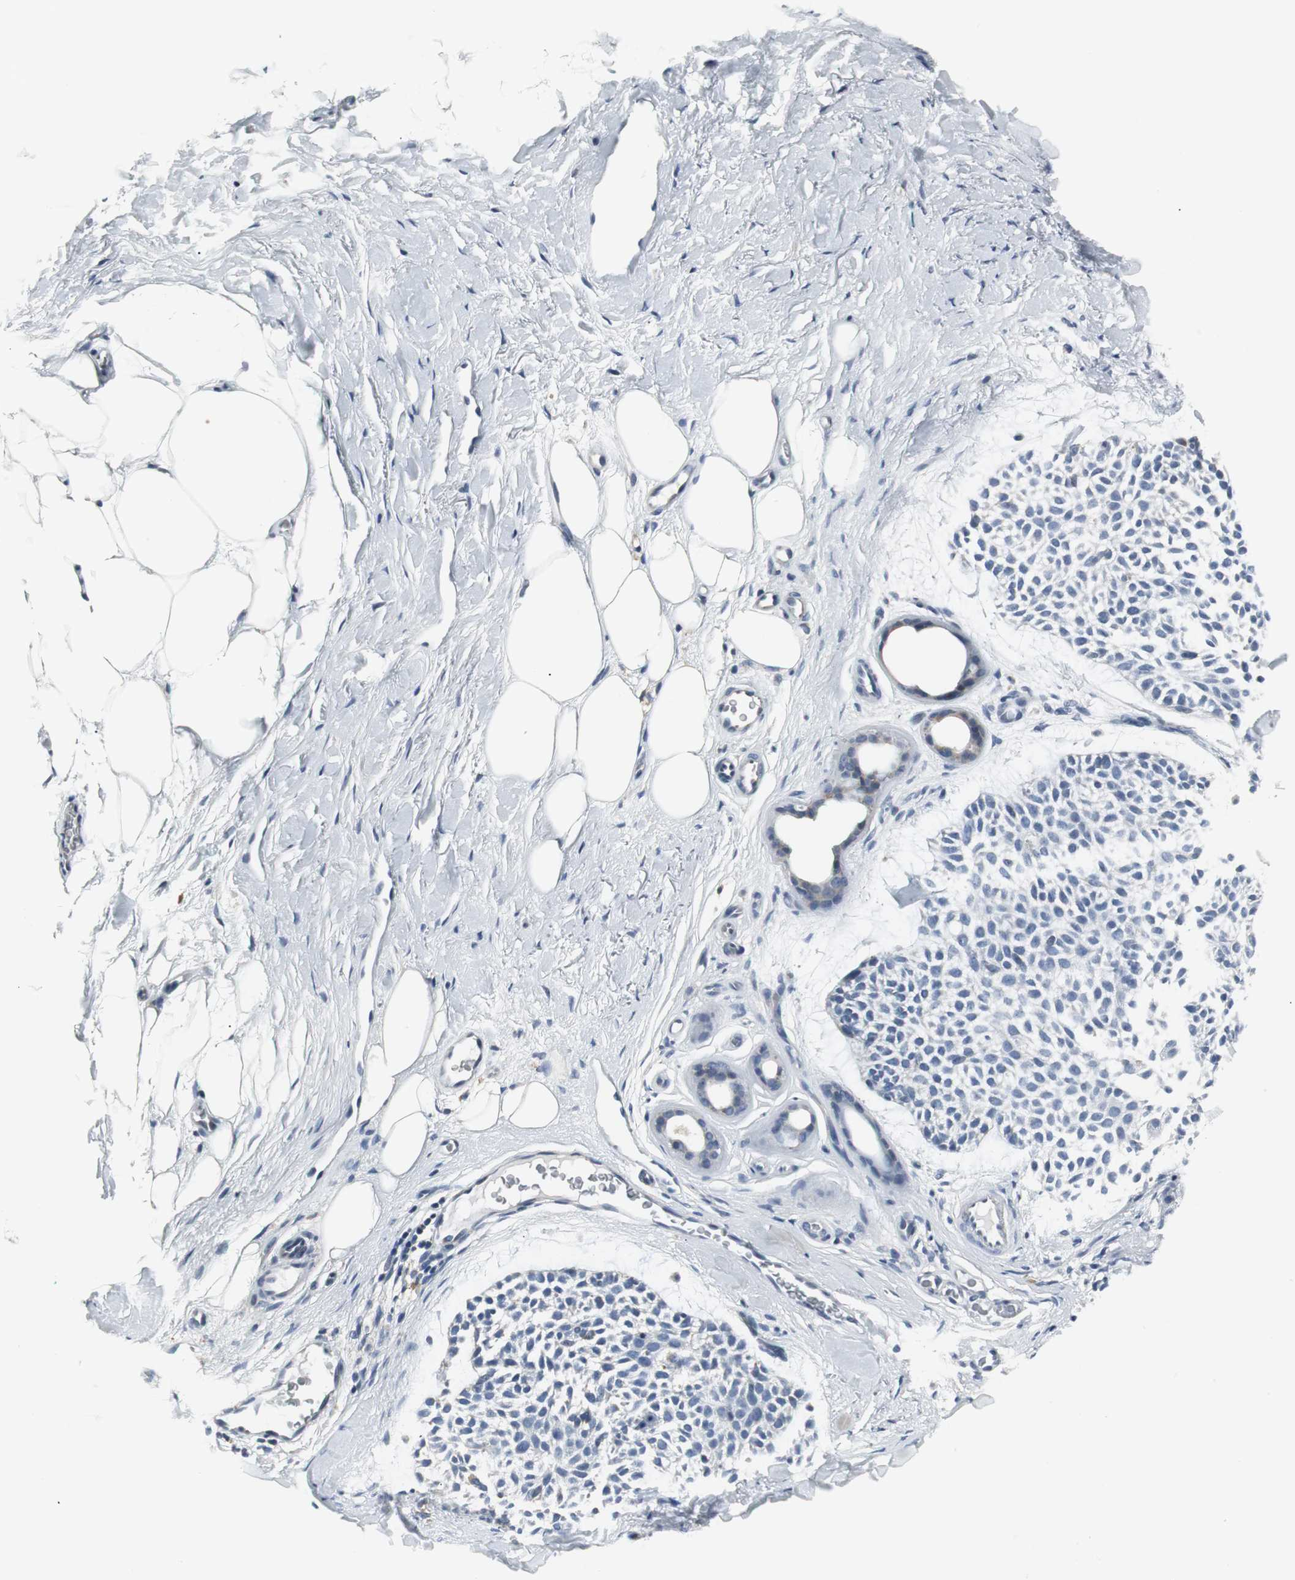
{"staining": {"intensity": "negative", "quantity": "none", "location": "none"}, "tissue": "skin cancer", "cell_type": "Tumor cells", "image_type": "cancer", "snomed": [{"axis": "morphology", "description": "Normal tissue, NOS"}, {"axis": "morphology", "description": "Basal cell carcinoma"}, {"axis": "topography", "description": "Skin"}], "caption": "Immunohistochemistry (IHC) of human skin cancer displays no positivity in tumor cells.", "gene": "SLC2A5", "patient": {"sex": "female", "age": 70}}